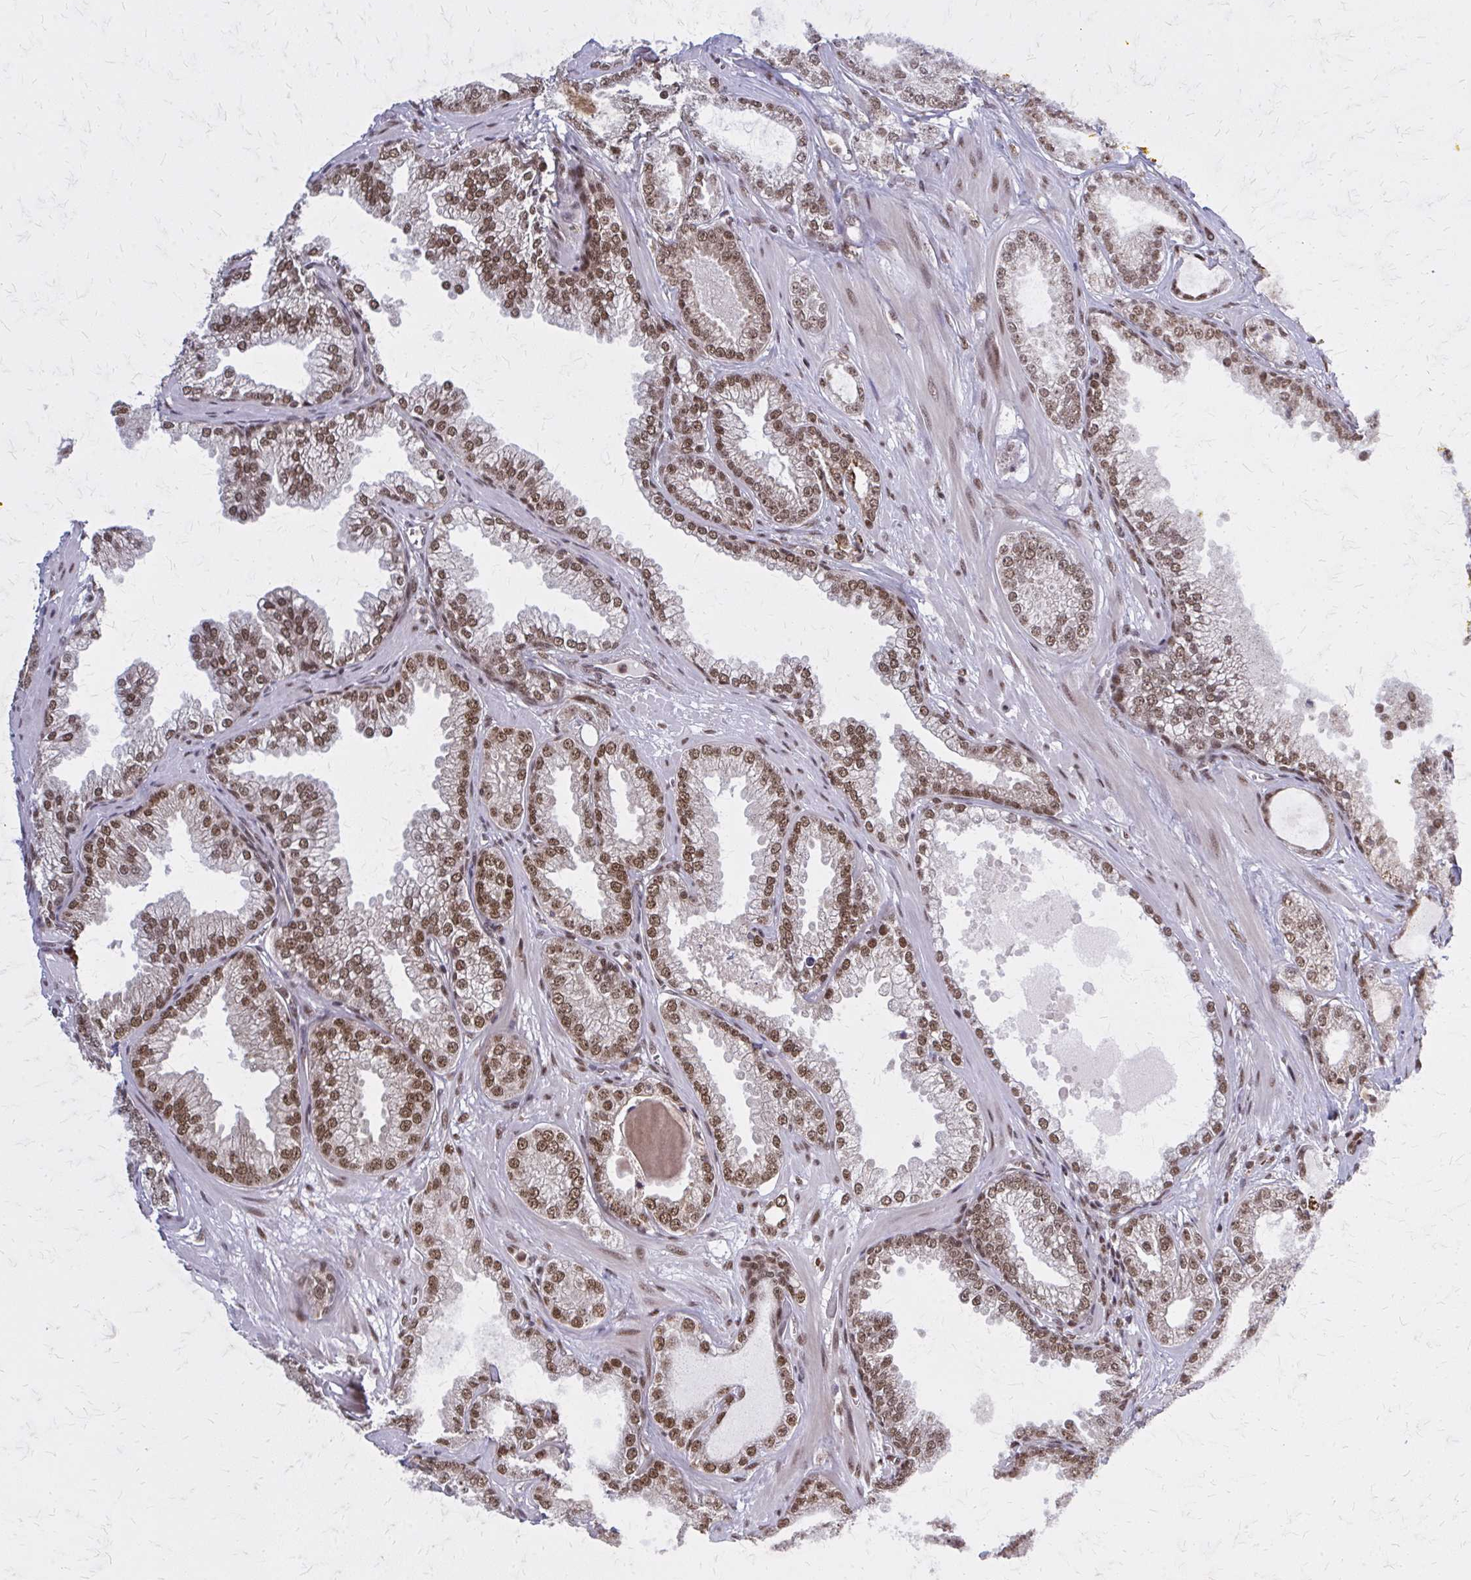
{"staining": {"intensity": "moderate", "quantity": ">75%", "location": "nuclear"}, "tissue": "prostate cancer", "cell_type": "Tumor cells", "image_type": "cancer", "snomed": [{"axis": "morphology", "description": "Adenocarcinoma, Medium grade"}, {"axis": "topography", "description": "Prostate"}], "caption": "Prostate adenocarcinoma (medium-grade) tissue shows moderate nuclear expression in approximately >75% of tumor cells", "gene": "HDAC3", "patient": {"sex": "male", "age": 57}}